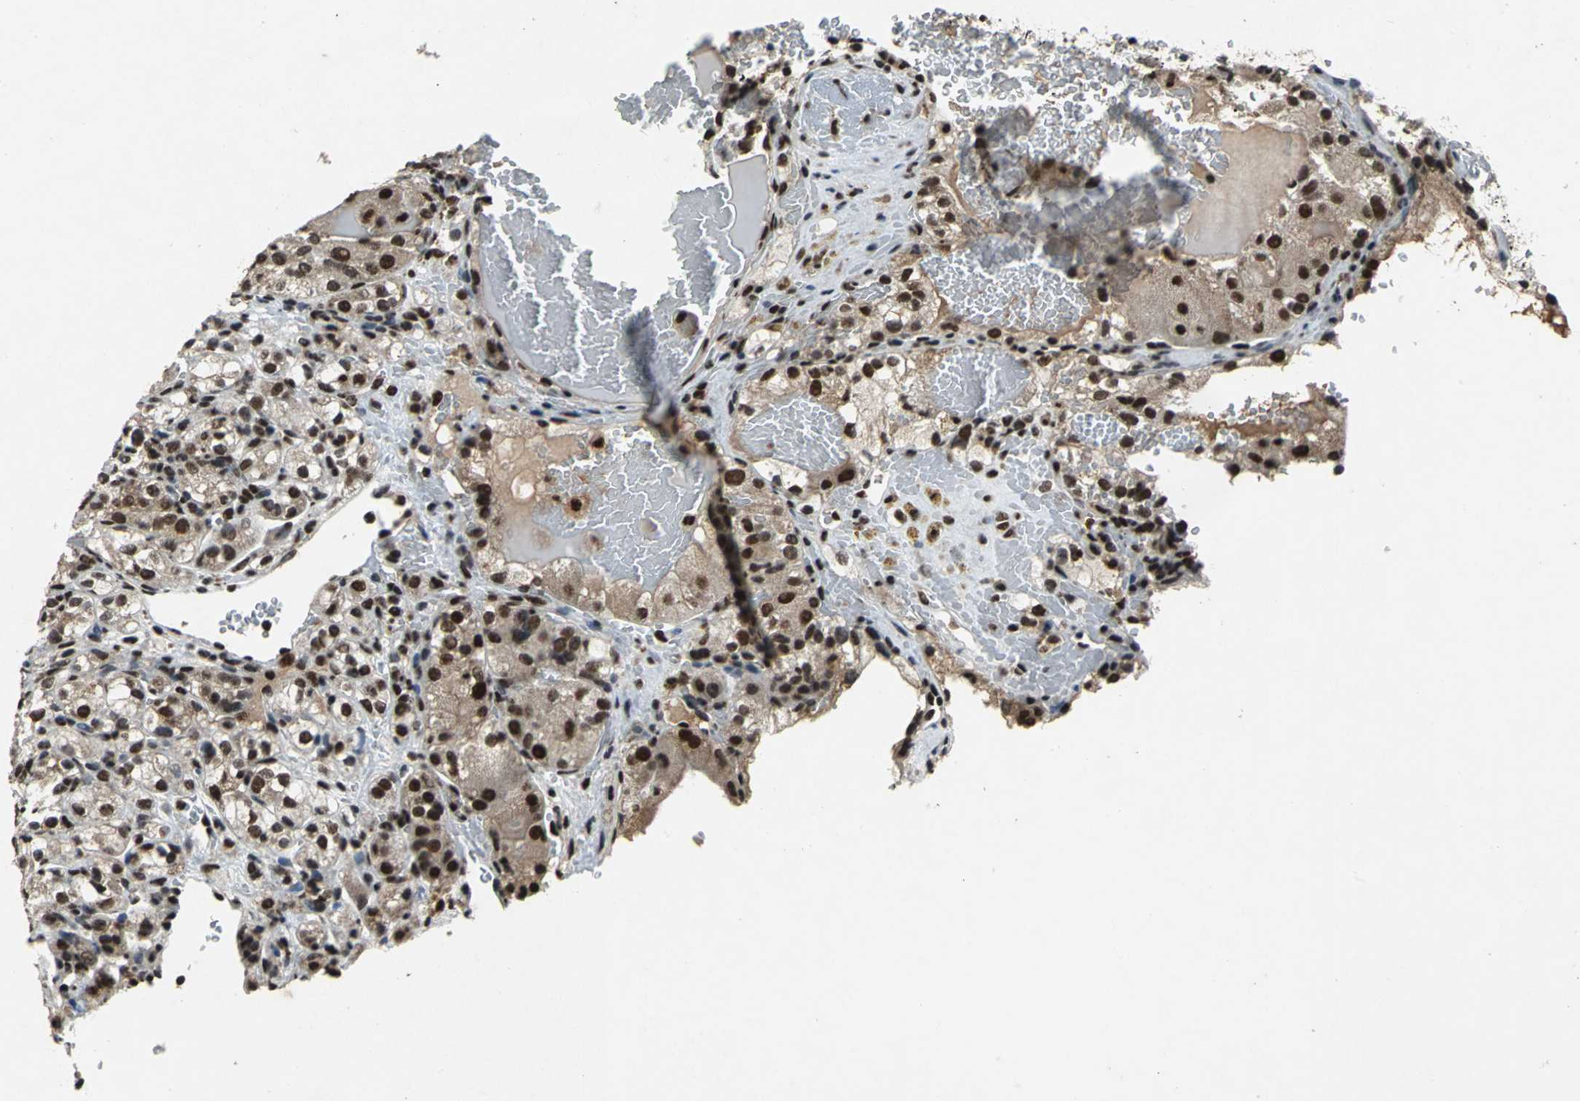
{"staining": {"intensity": "strong", "quantity": ">75%", "location": "nuclear"}, "tissue": "renal cancer", "cell_type": "Tumor cells", "image_type": "cancer", "snomed": [{"axis": "morphology", "description": "Normal tissue, NOS"}, {"axis": "morphology", "description": "Adenocarcinoma, NOS"}, {"axis": "topography", "description": "Kidney"}], "caption": "Renal adenocarcinoma was stained to show a protein in brown. There is high levels of strong nuclear positivity in approximately >75% of tumor cells. Ihc stains the protein of interest in brown and the nuclei are stained blue.", "gene": "MTA2", "patient": {"sex": "male", "age": 61}}